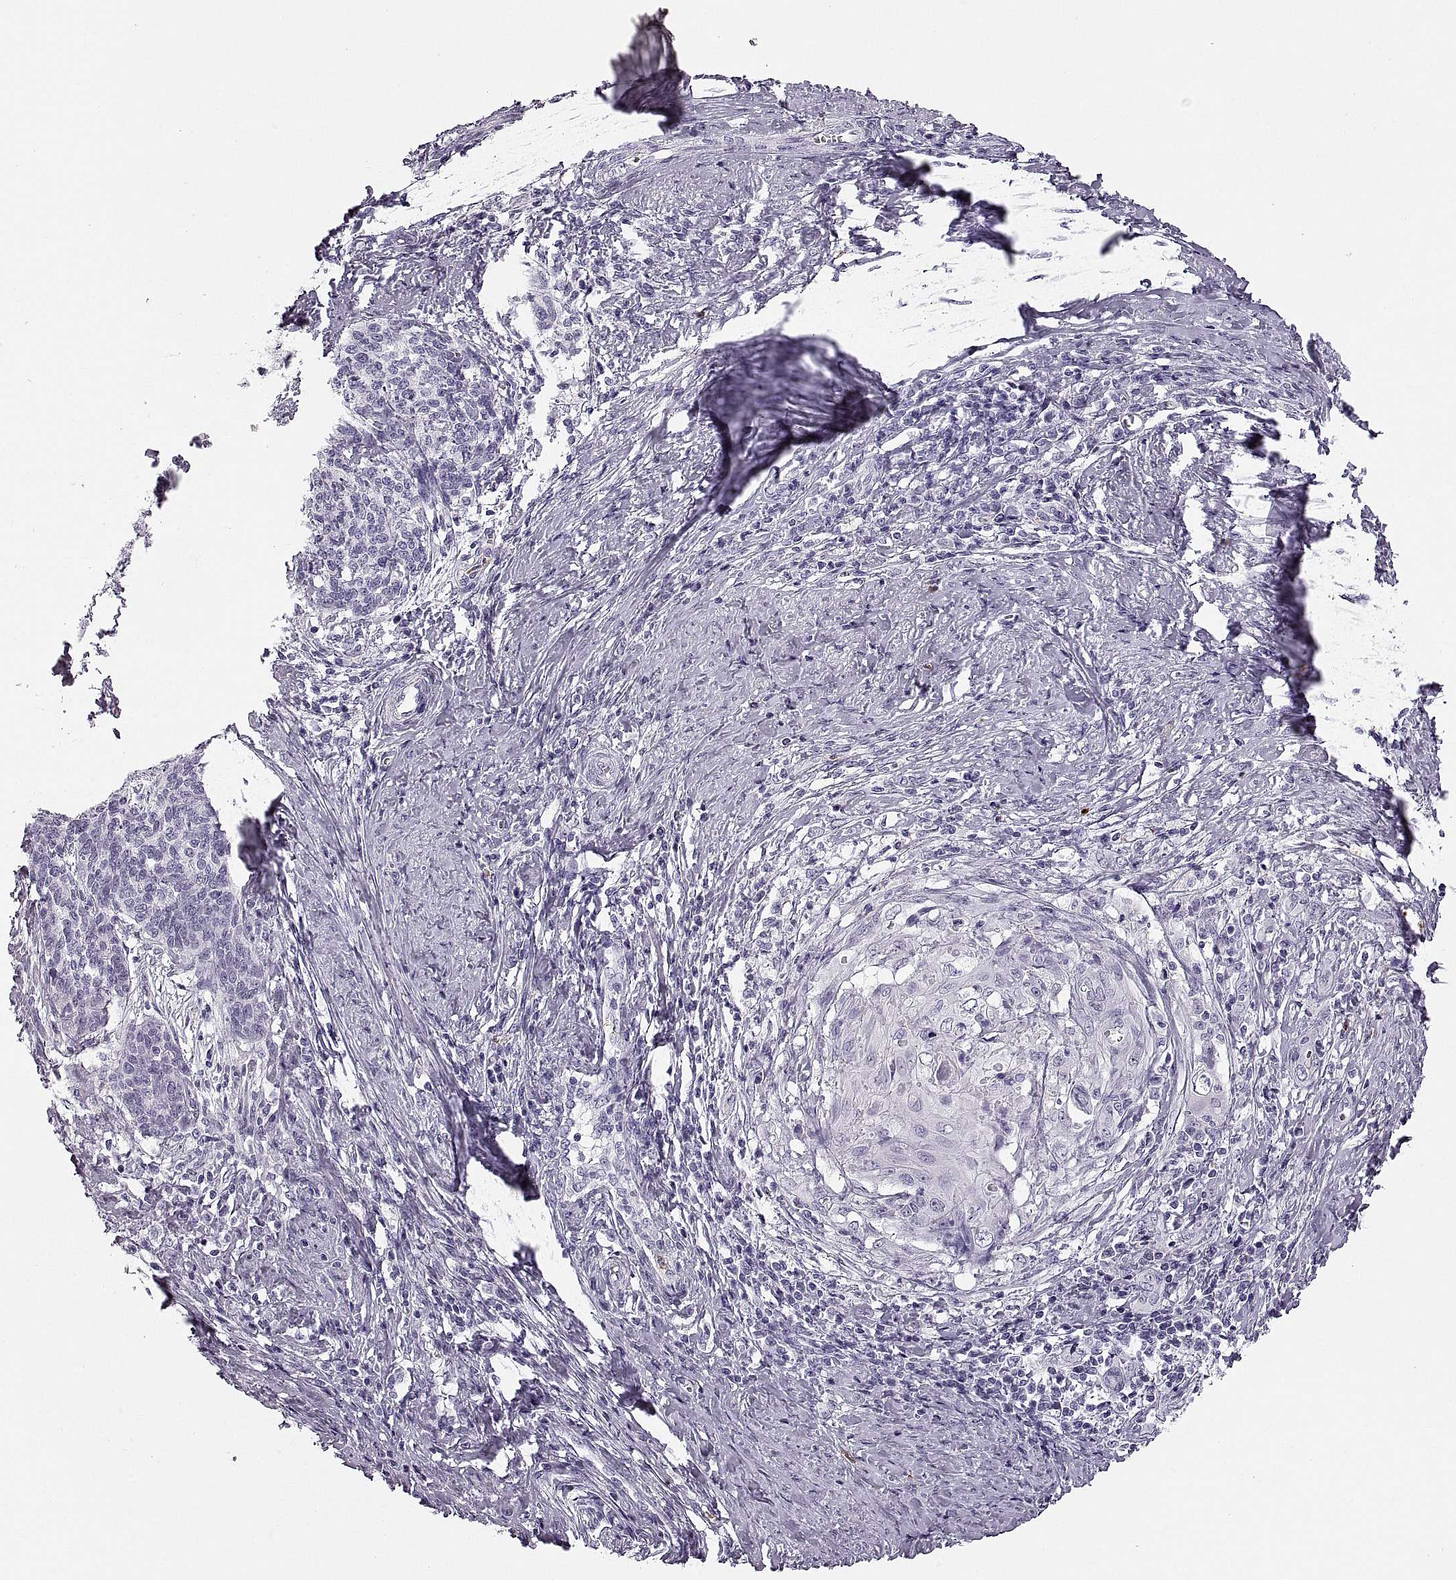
{"staining": {"intensity": "negative", "quantity": "none", "location": "none"}, "tissue": "cervical cancer", "cell_type": "Tumor cells", "image_type": "cancer", "snomed": [{"axis": "morphology", "description": "Squamous cell carcinoma, NOS"}, {"axis": "topography", "description": "Cervix"}], "caption": "IHC of human cervical cancer (squamous cell carcinoma) shows no staining in tumor cells.", "gene": "MILR1", "patient": {"sex": "female", "age": 39}}